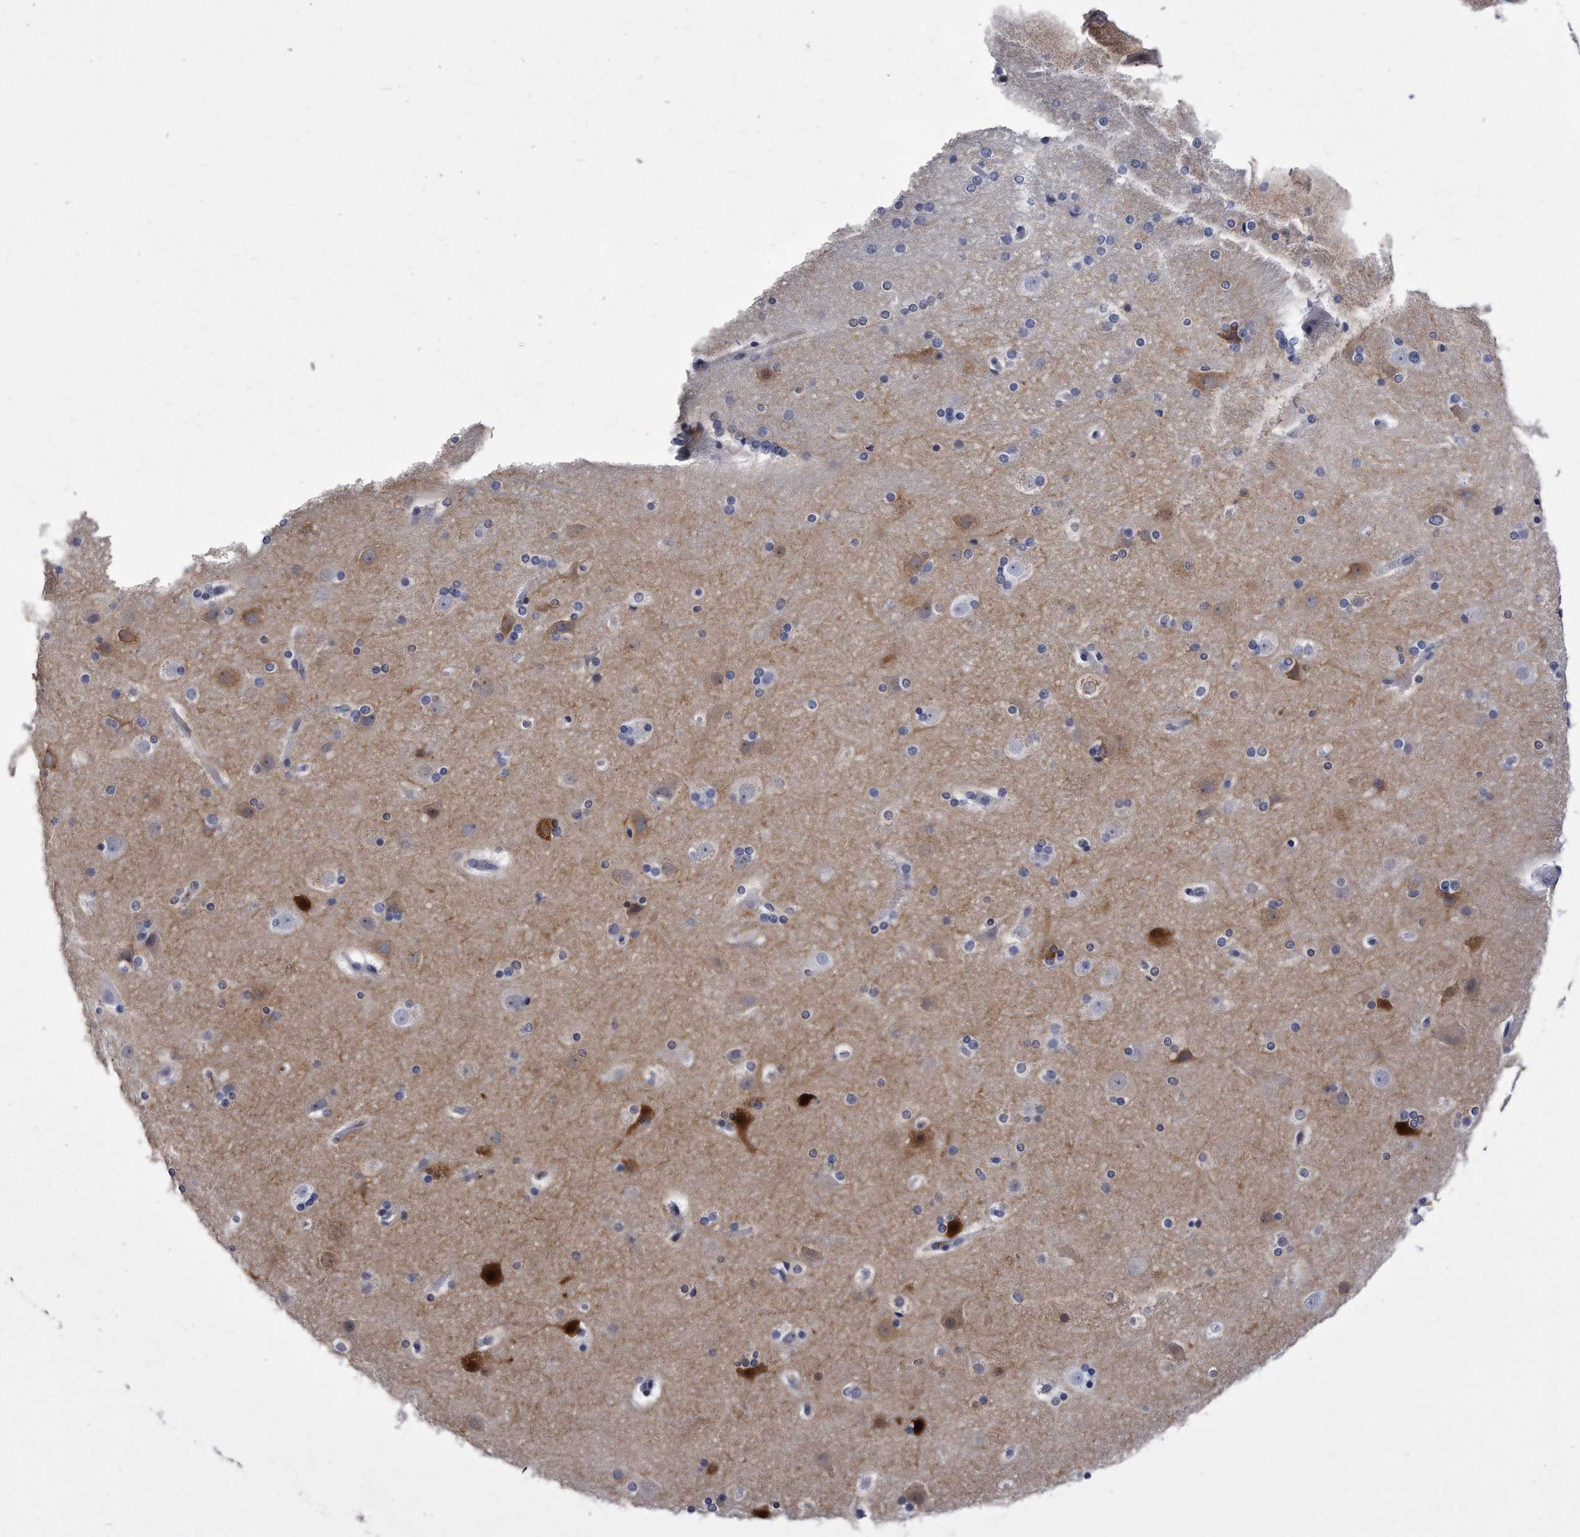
{"staining": {"intensity": "negative", "quantity": "none", "location": "none"}, "tissue": "cerebral cortex", "cell_type": "Endothelial cells", "image_type": "normal", "snomed": [{"axis": "morphology", "description": "Normal tissue, NOS"}, {"axis": "topography", "description": "Cerebral cortex"}], "caption": "This is a micrograph of immunohistochemistry staining of normal cerebral cortex, which shows no positivity in endothelial cells. Brightfield microscopy of immunohistochemistry stained with DAB (3,3'-diaminobenzidine) (brown) and hematoxylin (blue), captured at high magnification.", "gene": "KCTD8", "patient": {"sex": "male", "age": 57}}